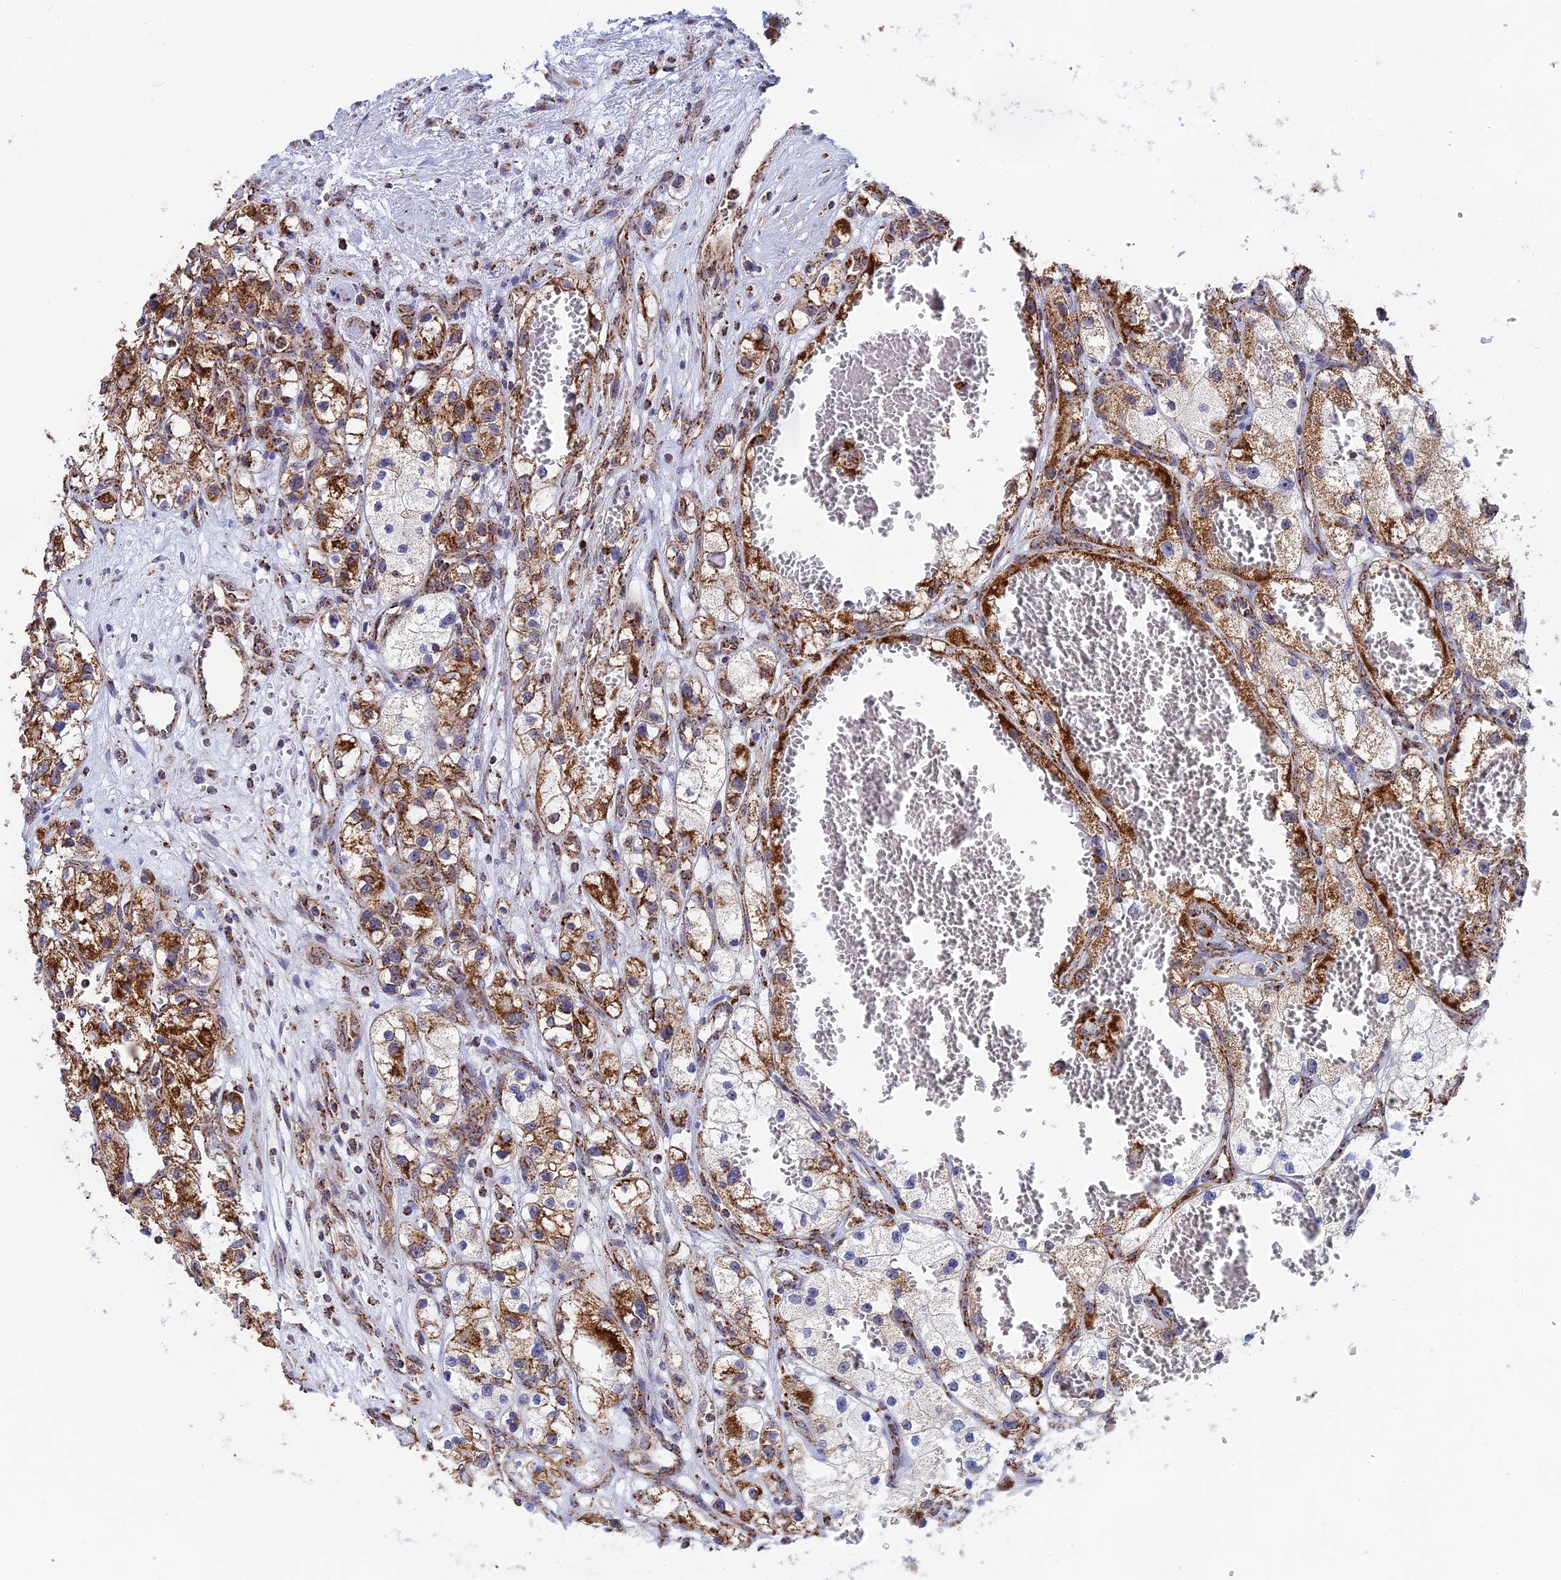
{"staining": {"intensity": "strong", "quantity": ">75%", "location": "cytoplasmic/membranous"}, "tissue": "renal cancer", "cell_type": "Tumor cells", "image_type": "cancer", "snomed": [{"axis": "morphology", "description": "Adenocarcinoma, NOS"}, {"axis": "topography", "description": "Kidney"}], "caption": "The histopathology image demonstrates staining of renal cancer, revealing strong cytoplasmic/membranous protein positivity (brown color) within tumor cells. (Stains: DAB (3,3'-diaminobenzidine) in brown, nuclei in blue, Microscopy: brightfield microscopy at high magnification).", "gene": "CDC16", "patient": {"sex": "female", "age": 57}}